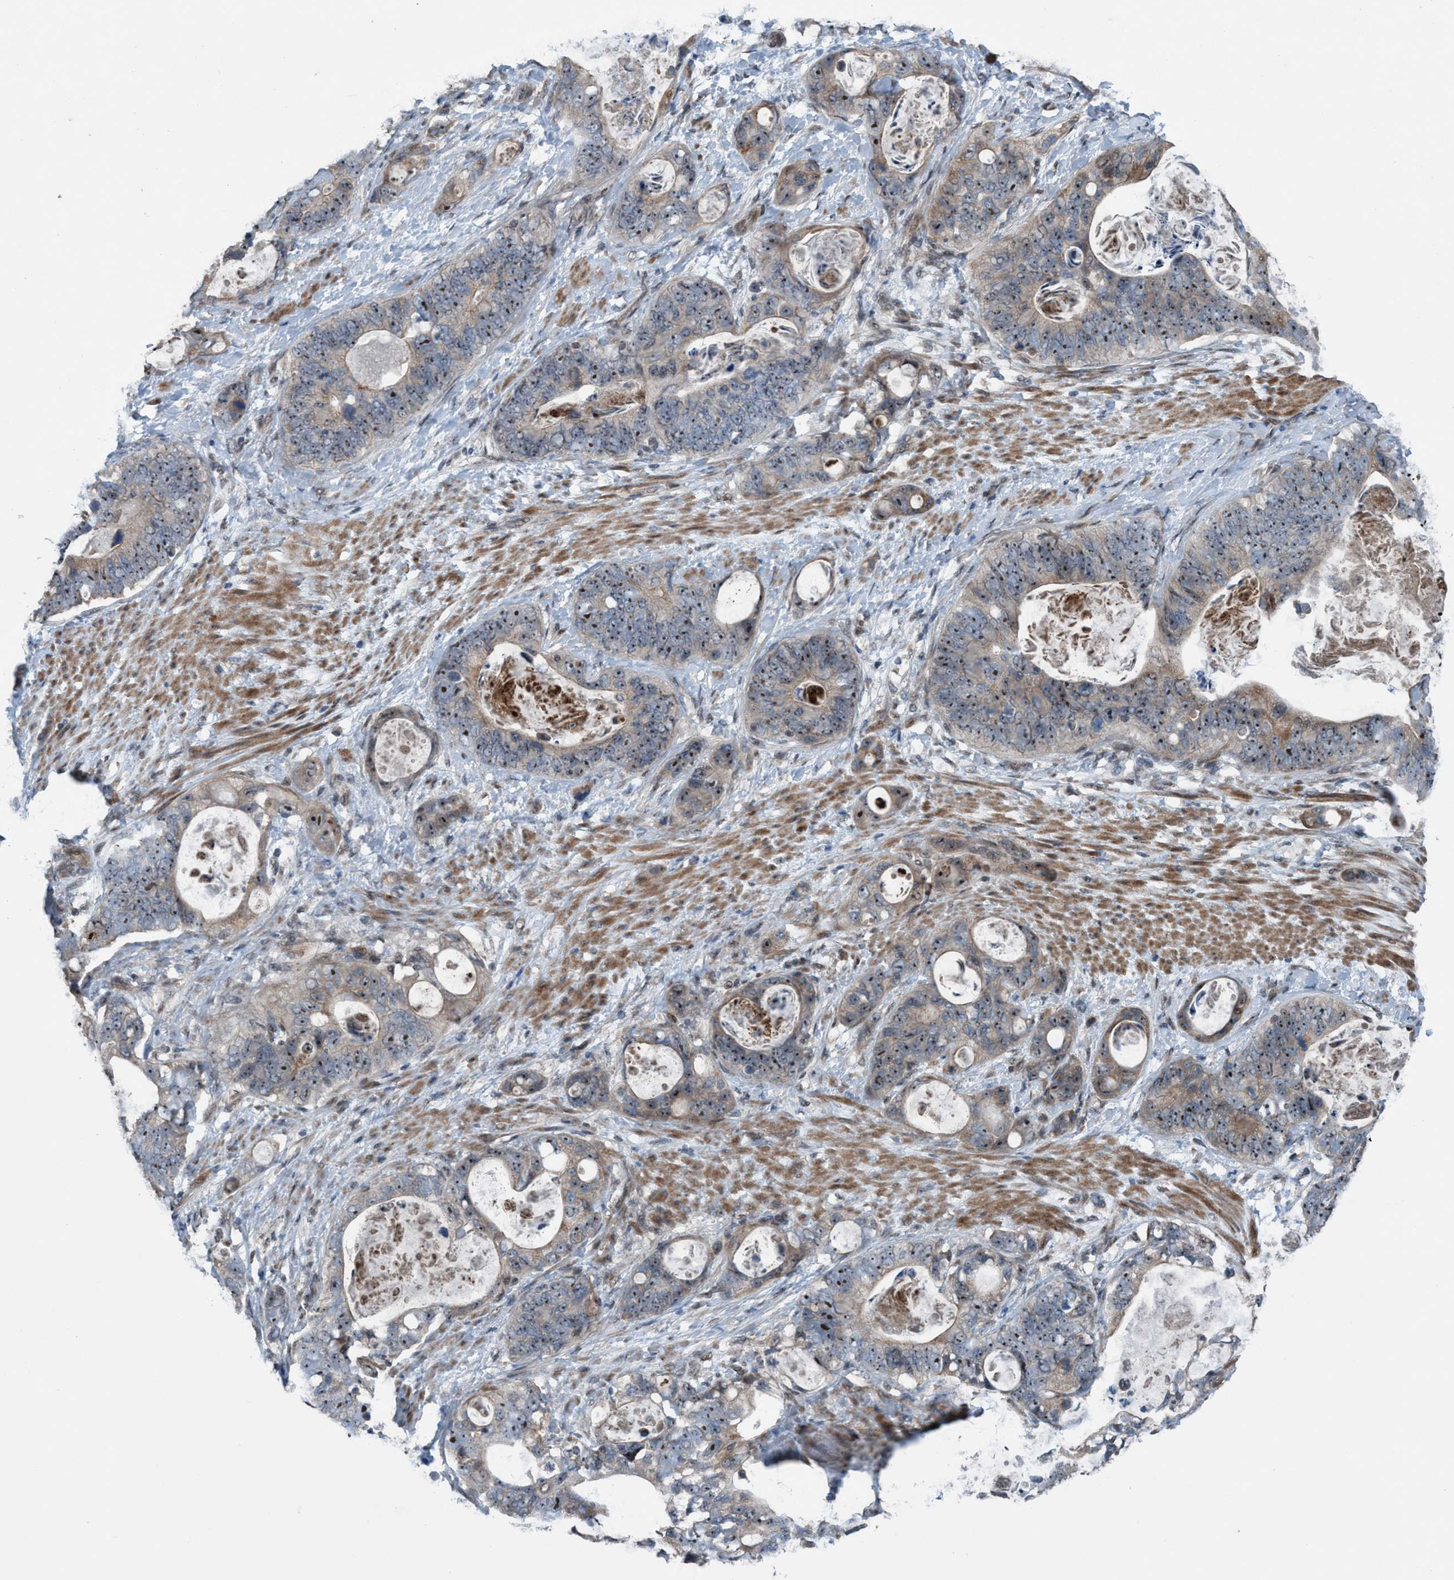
{"staining": {"intensity": "moderate", "quantity": ">75%", "location": "nuclear"}, "tissue": "stomach cancer", "cell_type": "Tumor cells", "image_type": "cancer", "snomed": [{"axis": "morphology", "description": "Normal tissue, NOS"}, {"axis": "morphology", "description": "Adenocarcinoma, NOS"}, {"axis": "topography", "description": "Stomach"}], "caption": "The photomicrograph displays staining of stomach cancer, revealing moderate nuclear protein expression (brown color) within tumor cells.", "gene": "NISCH", "patient": {"sex": "female", "age": 89}}